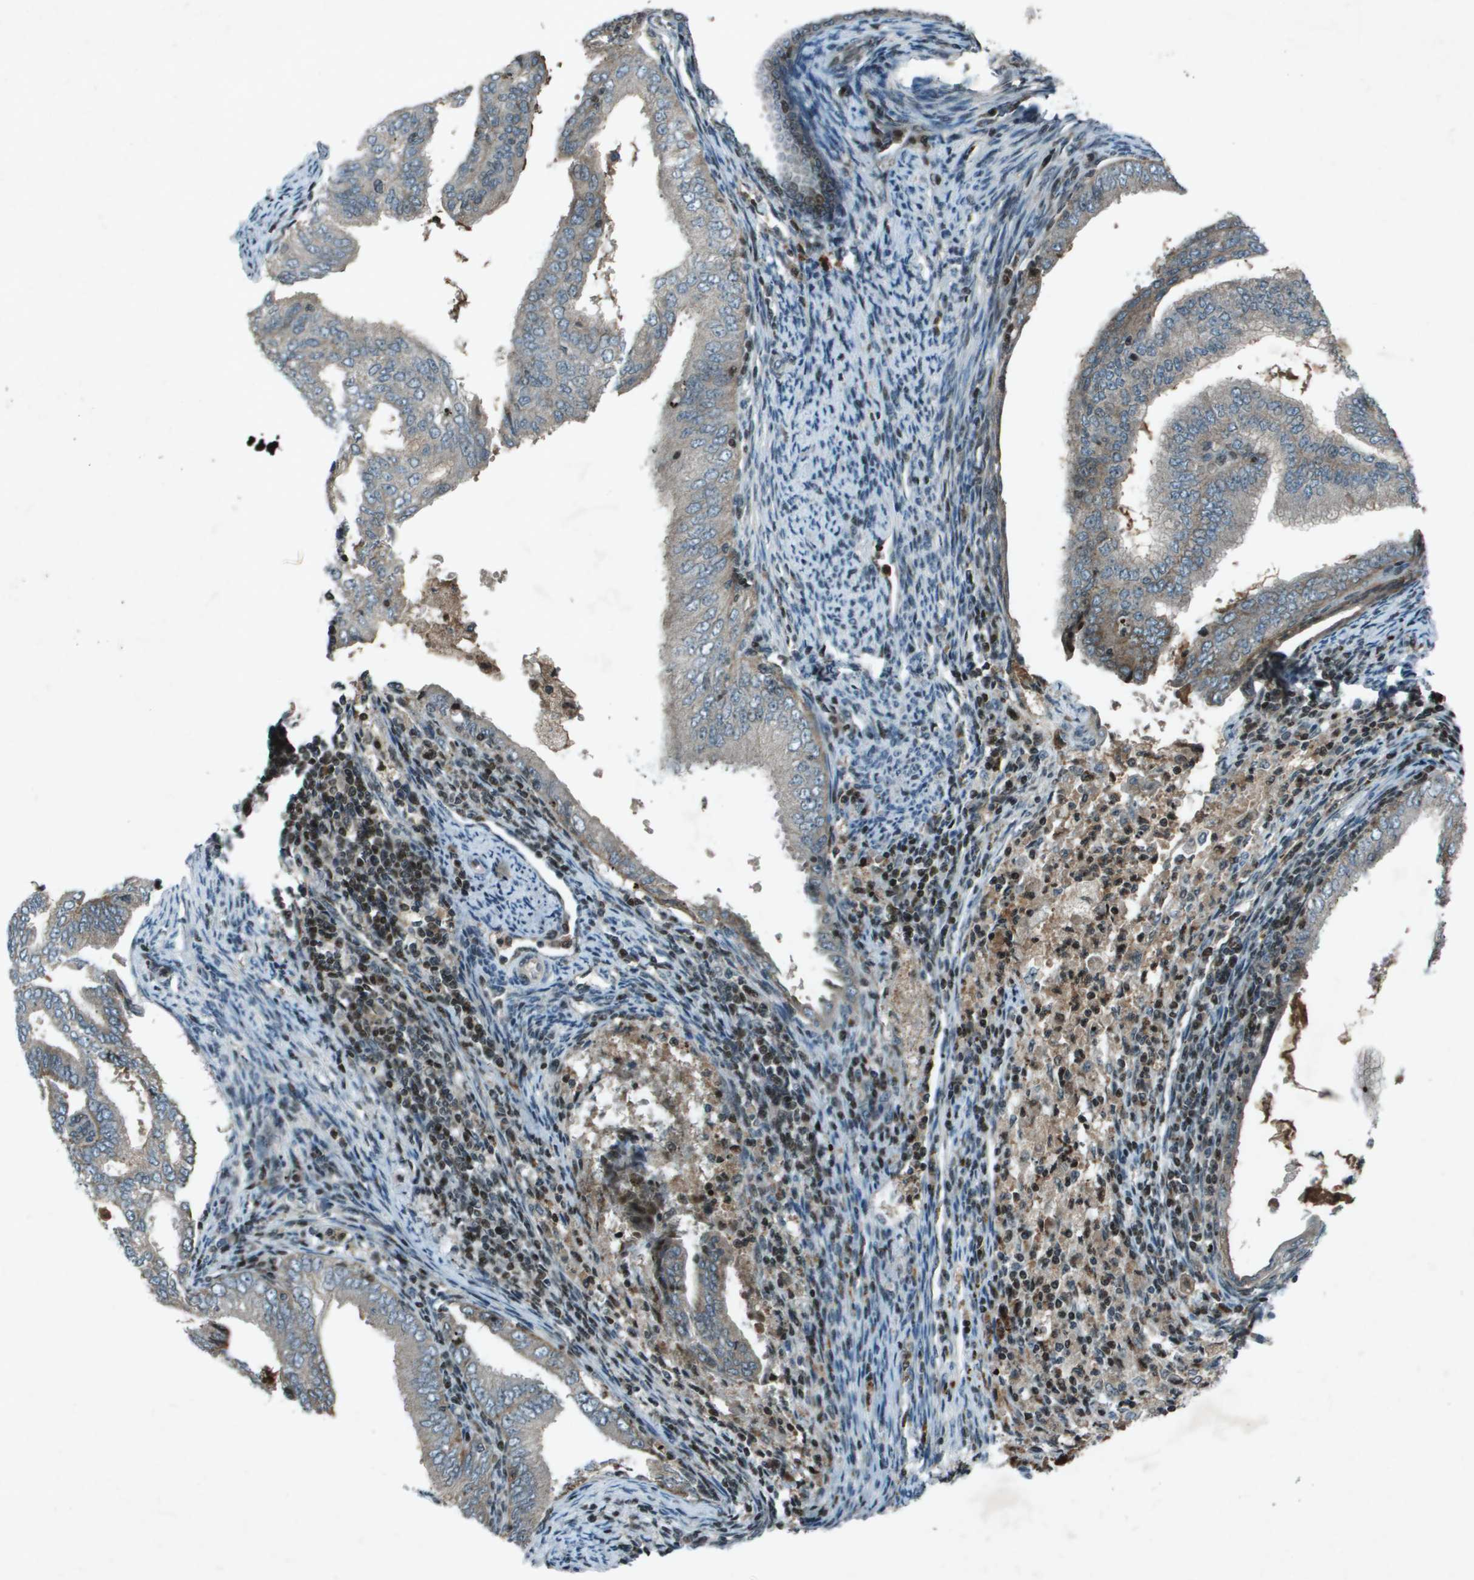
{"staining": {"intensity": "negative", "quantity": "none", "location": "none"}, "tissue": "endometrial cancer", "cell_type": "Tumor cells", "image_type": "cancer", "snomed": [{"axis": "morphology", "description": "Adenocarcinoma, NOS"}, {"axis": "topography", "description": "Endometrium"}], "caption": "The immunohistochemistry (IHC) micrograph has no significant expression in tumor cells of endometrial cancer tissue. The staining is performed using DAB brown chromogen with nuclei counter-stained in using hematoxylin.", "gene": "CXCL12", "patient": {"sex": "female", "age": 58}}